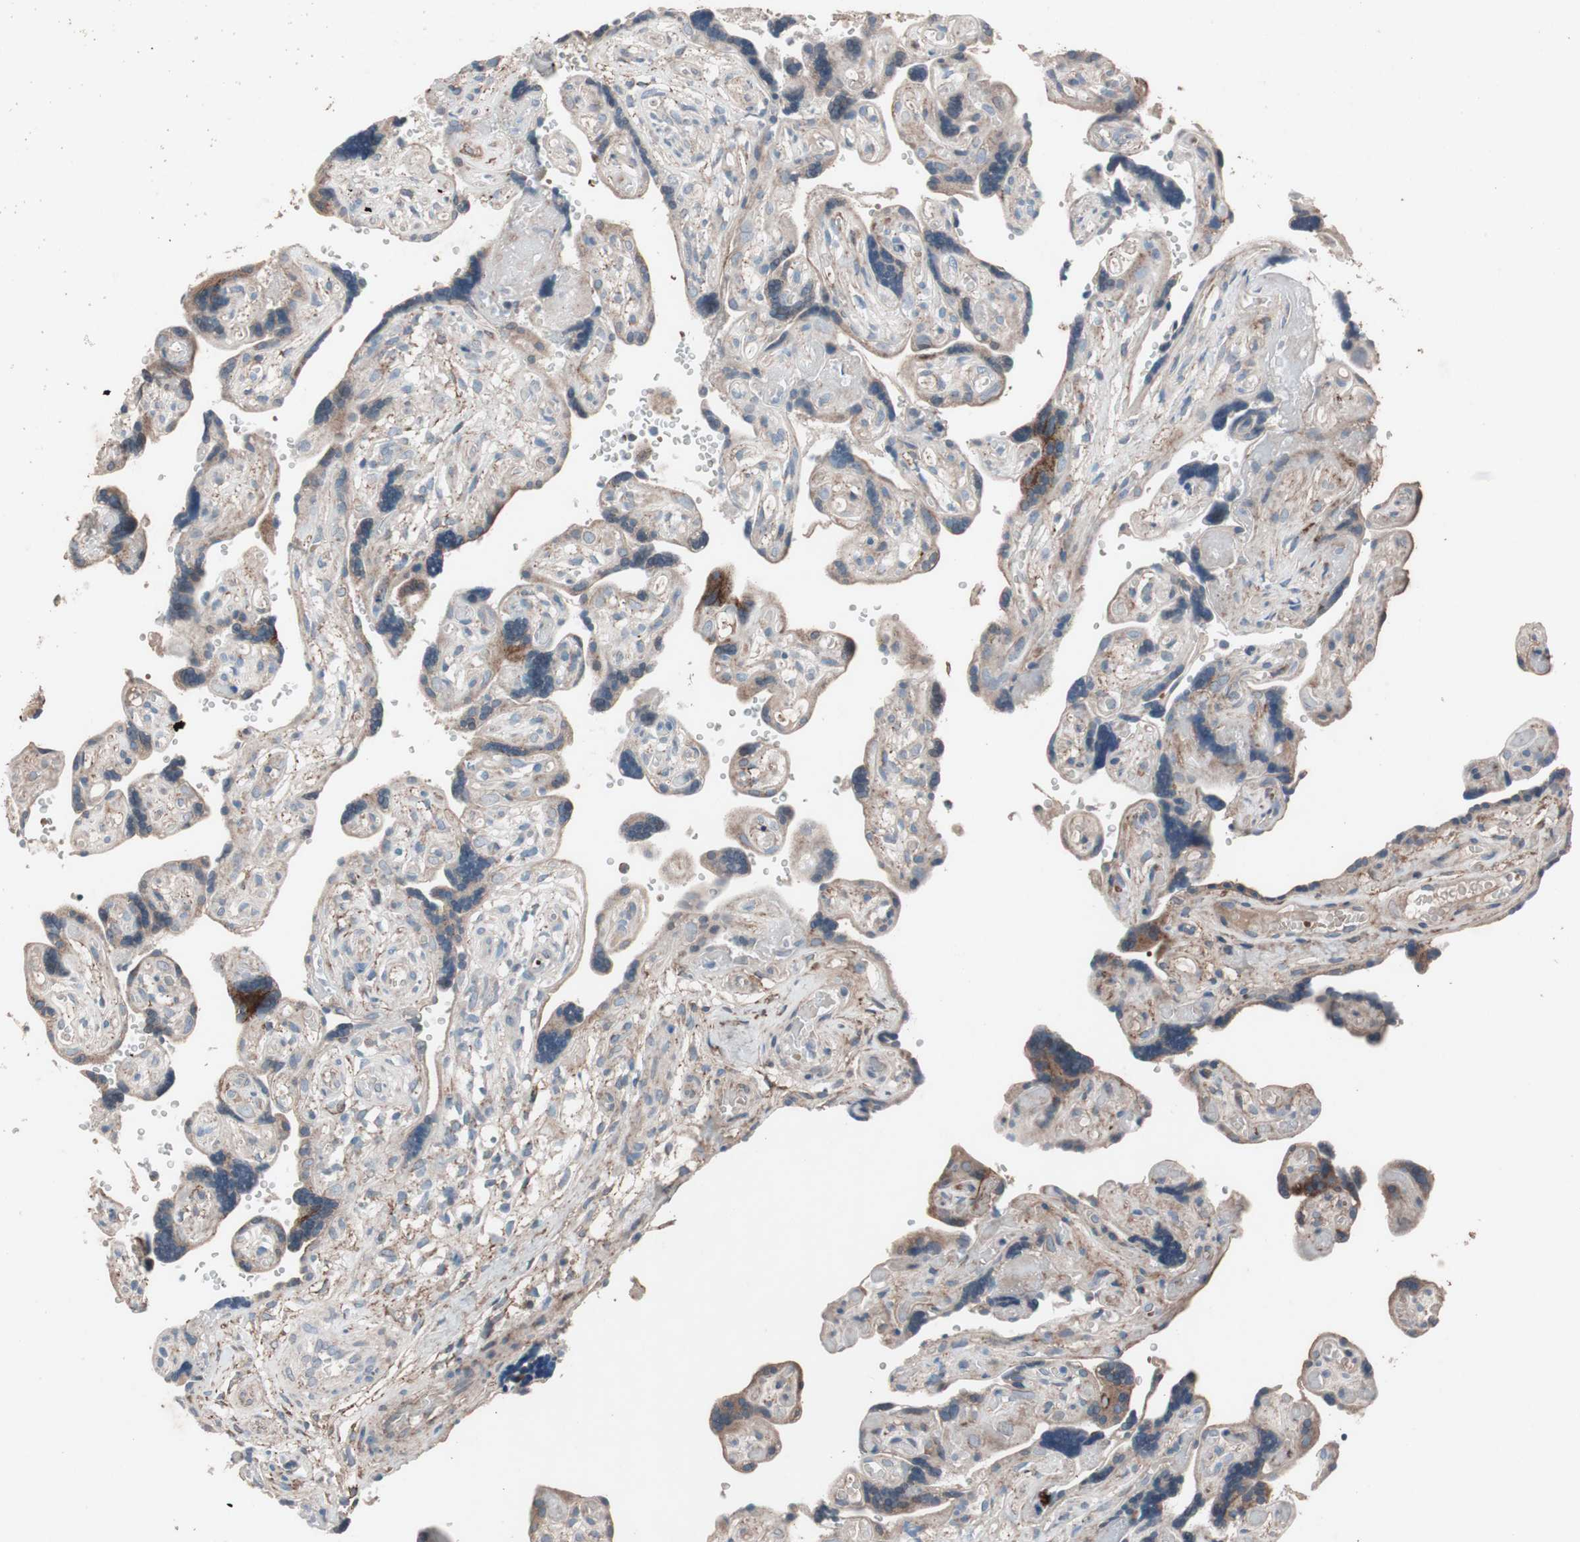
{"staining": {"intensity": "moderate", "quantity": ">75%", "location": "cytoplasmic/membranous"}, "tissue": "placenta", "cell_type": "Trophoblastic cells", "image_type": "normal", "snomed": [{"axis": "morphology", "description": "Normal tissue, NOS"}, {"axis": "topography", "description": "Placenta"}], "caption": "Trophoblastic cells display medium levels of moderate cytoplasmic/membranous positivity in approximately >75% of cells in benign human placenta. Nuclei are stained in blue.", "gene": "GRB7", "patient": {"sex": "female", "age": 30}}